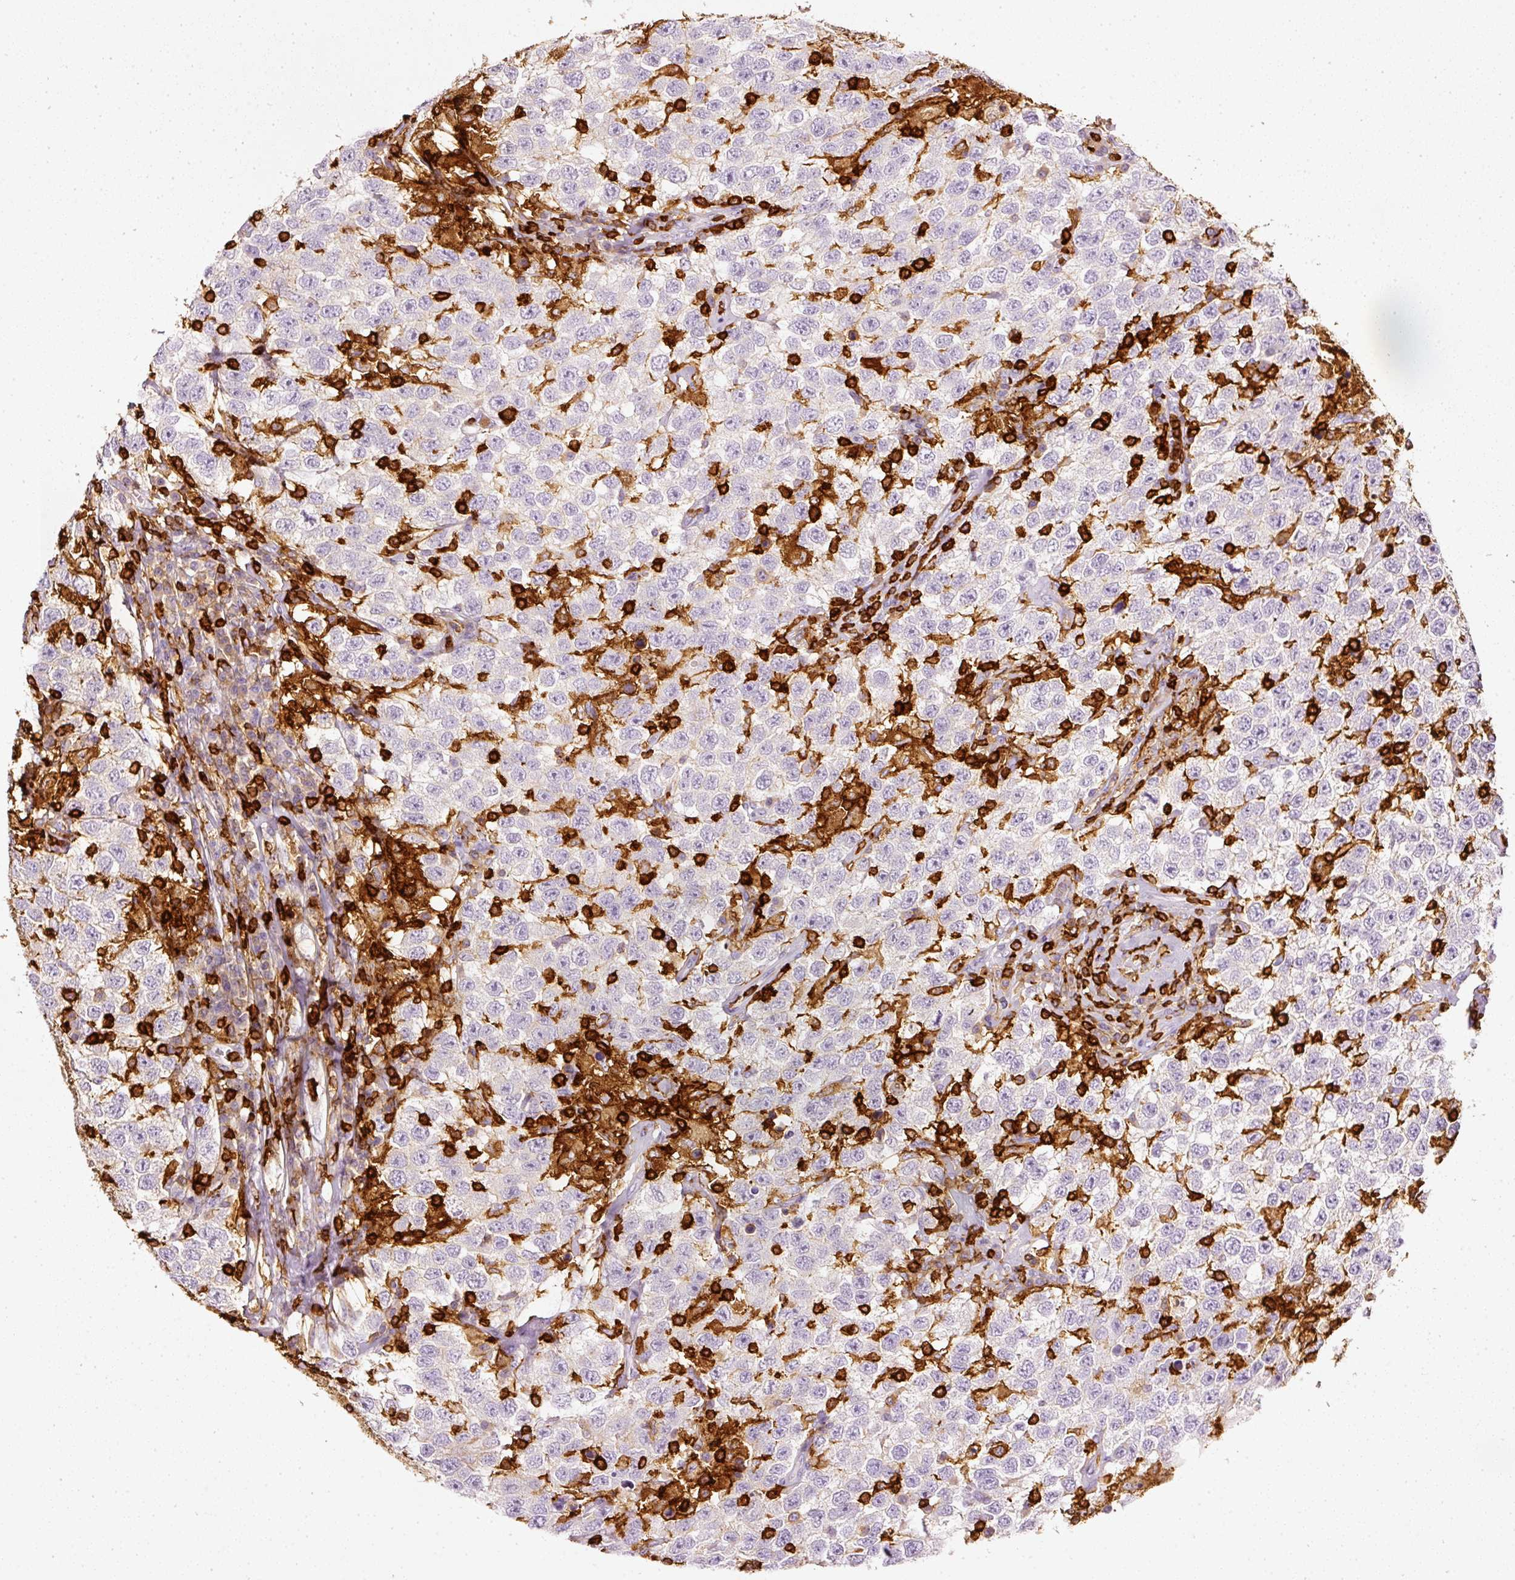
{"staining": {"intensity": "negative", "quantity": "none", "location": "none"}, "tissue": "testis cancer", "cell_type": "Tumor cells", "image_type": "cancer", "snomed": [{"axis": "morphology", "description": "Seminoma, NOS"}, {"axis": "topography", "description": "Testis"}], "caption": "This is a micrograph of immunohistochemistry staining of testis cancer (seminoma), which shows no expression in tumor cells.", "gene": "EVL", "patient": {"sex": "male", "age": 41}}